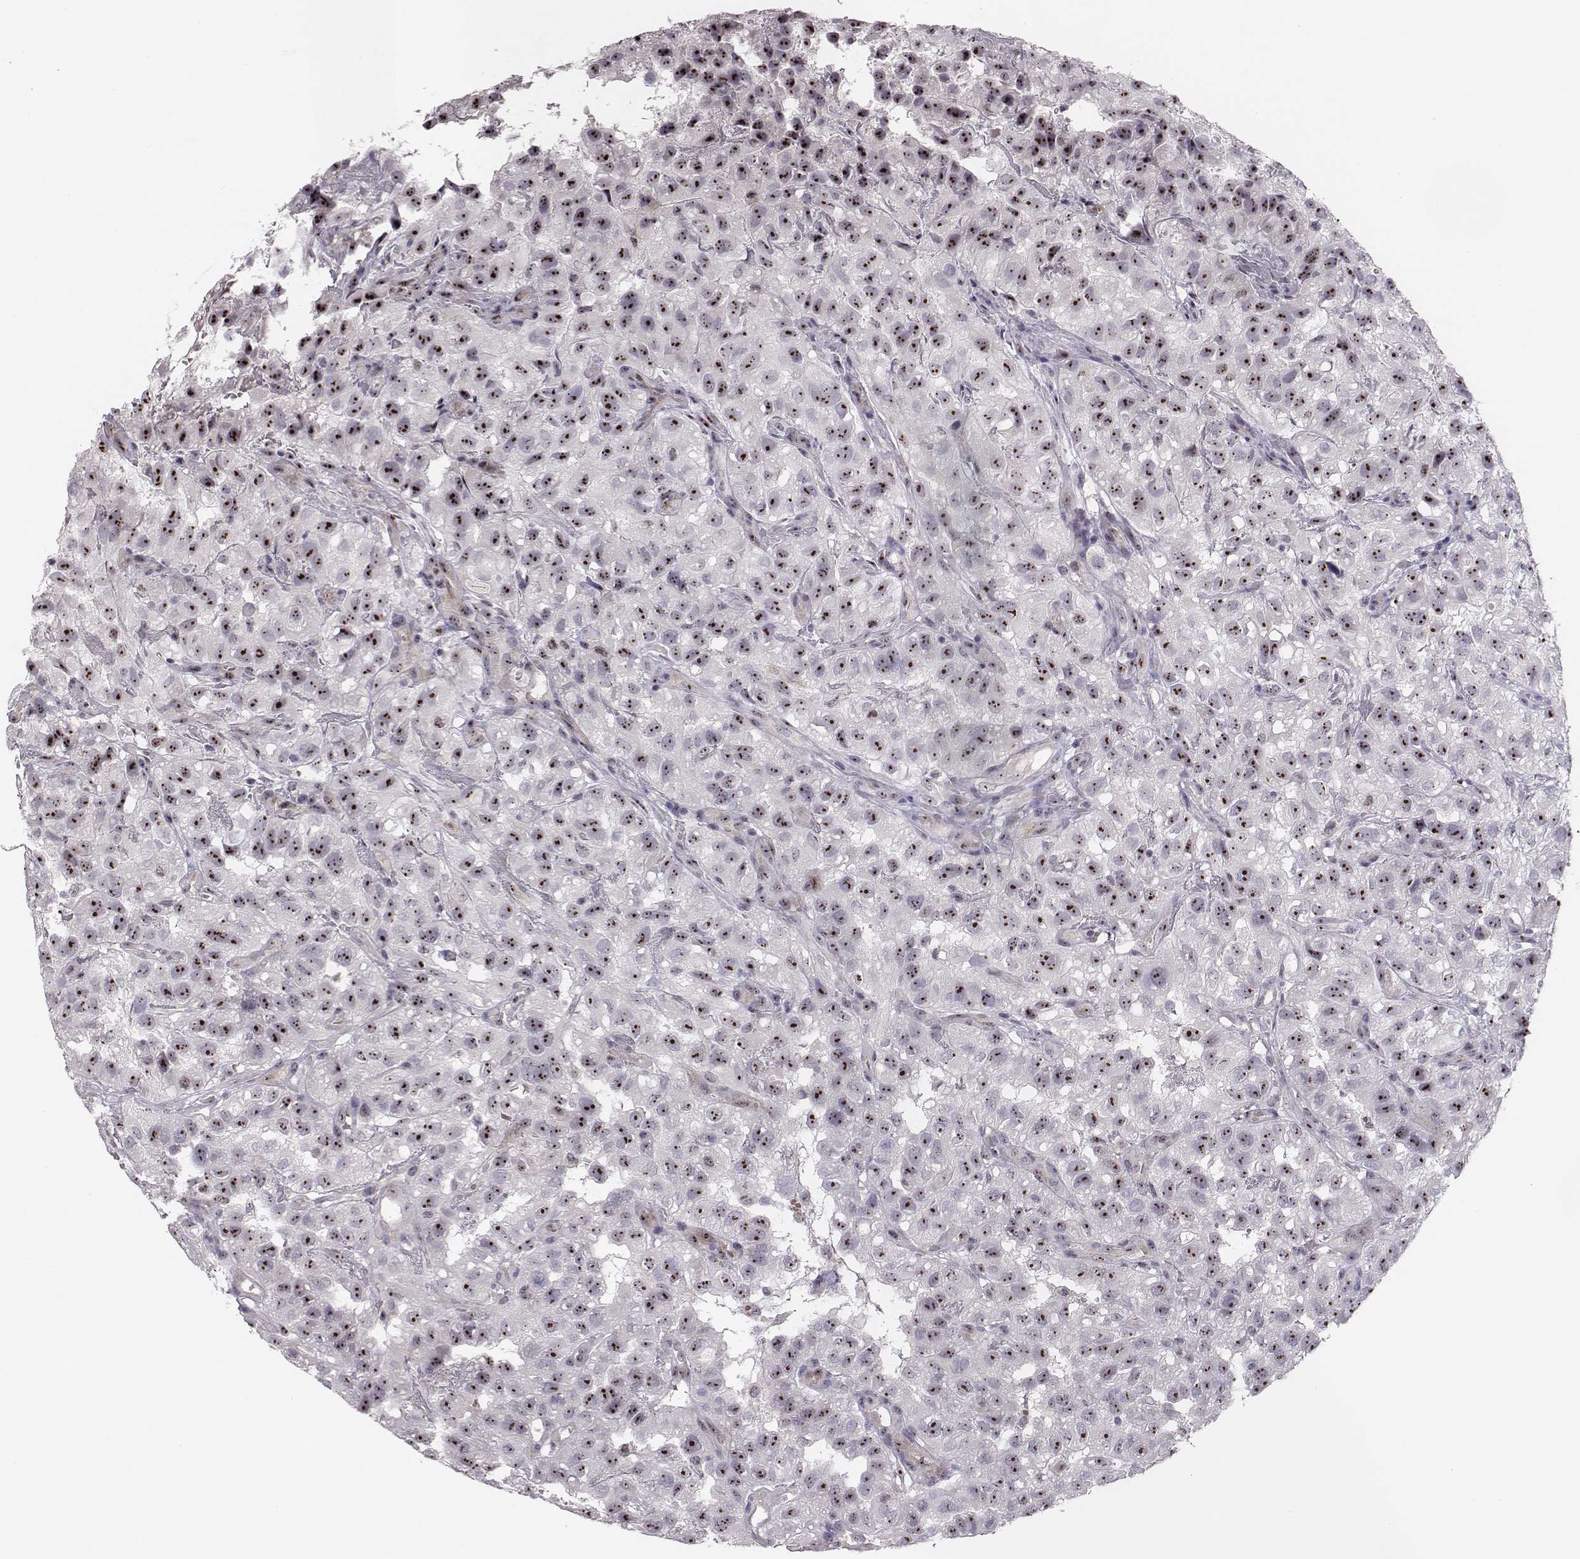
{"staining": {"intensity": "strong", "quantity": ">75%", "location": "nuclear"}, "tissue": "renal cancer", "cell_type": "Tumor cells", "image_type": "cancer", "snomed": [{"axis": "morphology", "description": "Adenocarcinoma, NOS"}, {"axis": "topography", "description": "Kidney"}], "caption": "Adenocarcinoma (renal) was stained to show a protein in brown. There is high levels of strong nuclear staining in approximately >75% of tumor cells.", "gene": "NIFK", "patient": {"sex": "male", "age": 64}}